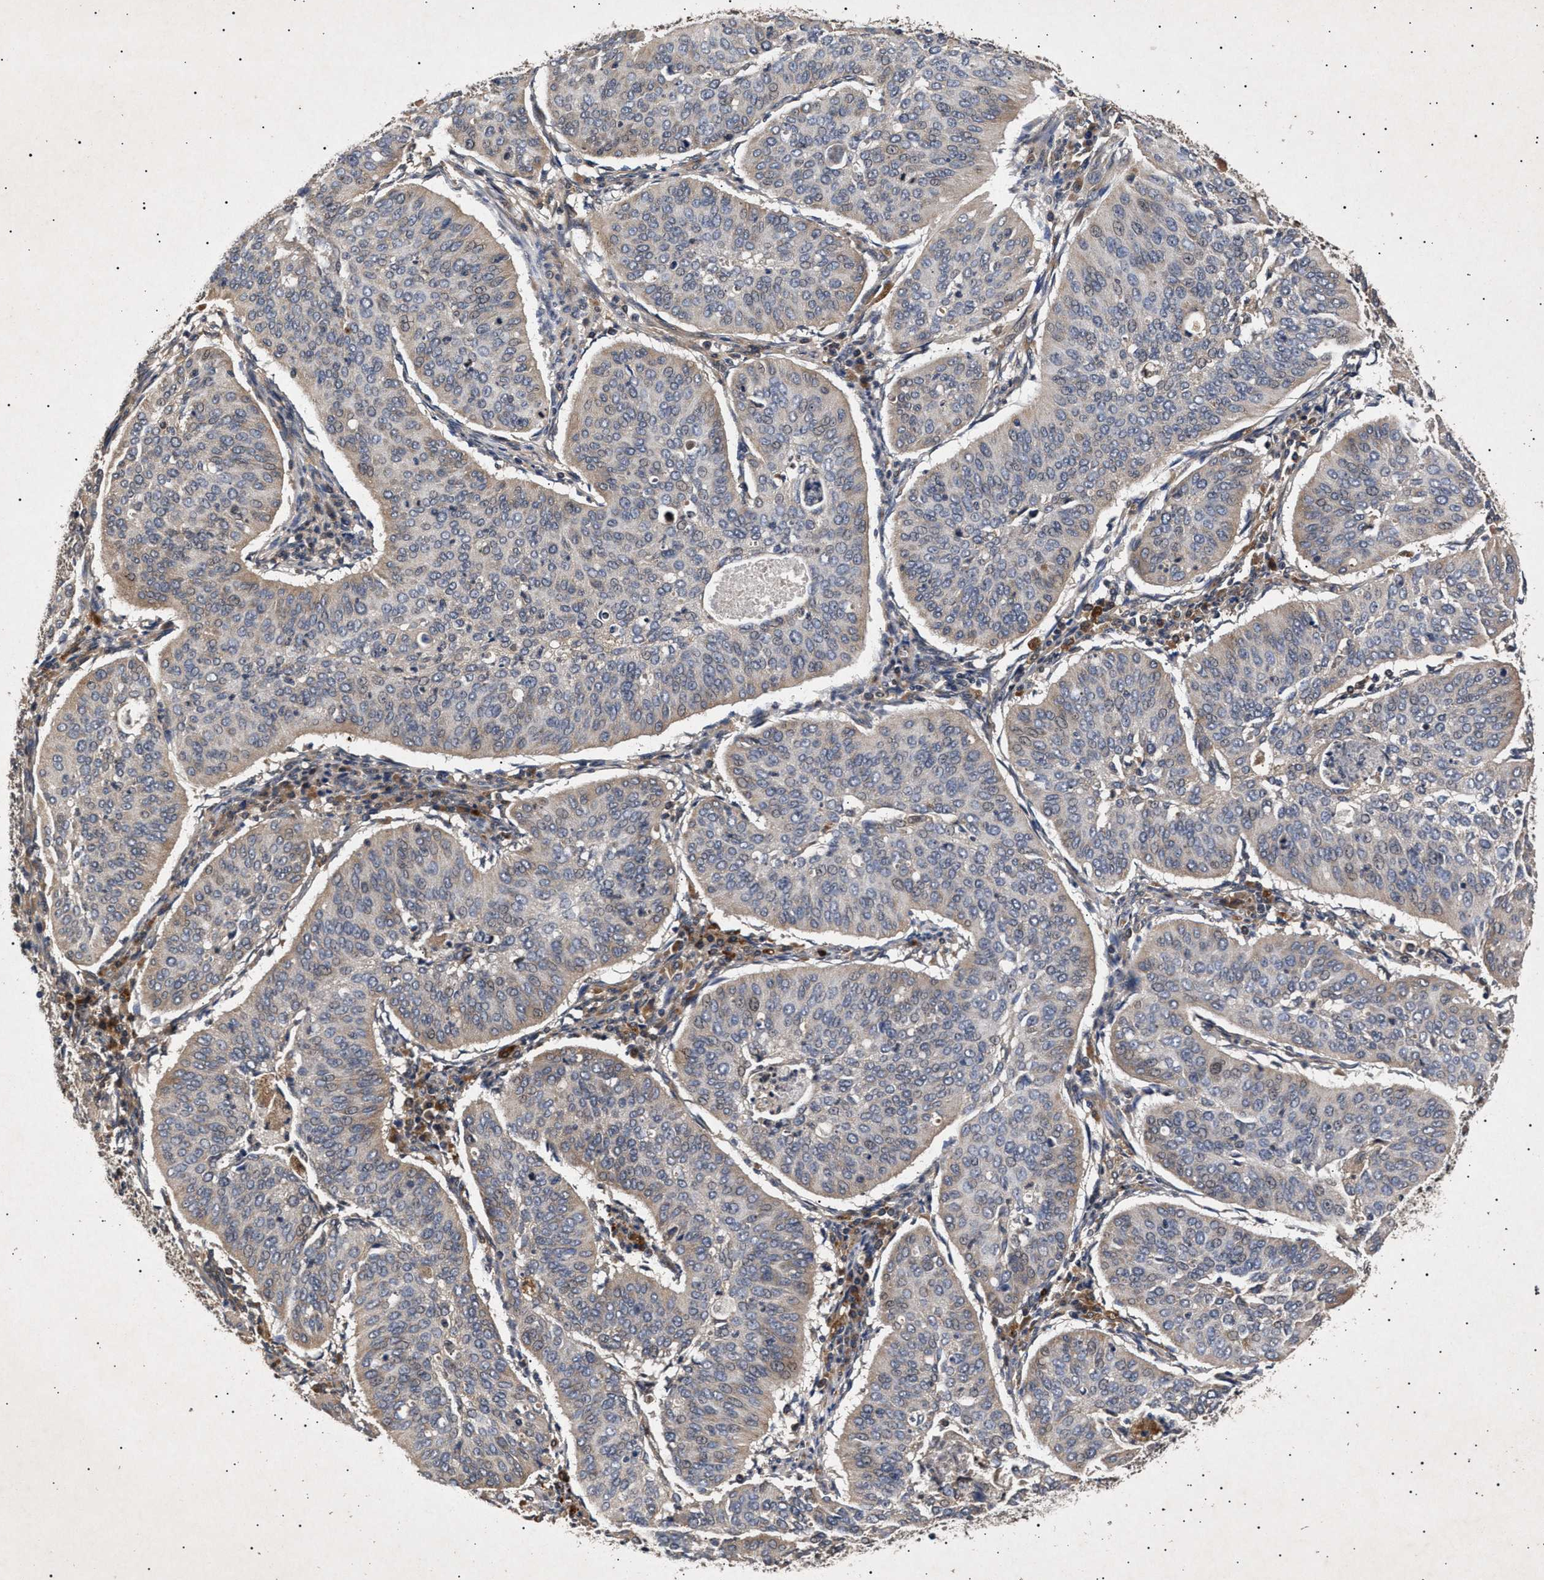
{"staining": {"intensity": "weak", "quantity": "<25%", "location": "cytoplasmic/membranous"}, "tissue": "cervical cancer", "cell_type": "Tumor cells", "image_type": "cancer", "snomed": [{"axis": "morphology", "description": "Normal tissue, NOS"}, {"axis": "morphology", "description": "Squamous cell carcinoma, NOS"}, {"axis": "topography", "description": "Cervix"}], "caption": "Immunohistochemical staining of human squamous cell carcinoma (cervical) shows no significant positivity in tumor cells.", "gene": "ITGB5", "patient": {"sex": "female", "age": 39}}